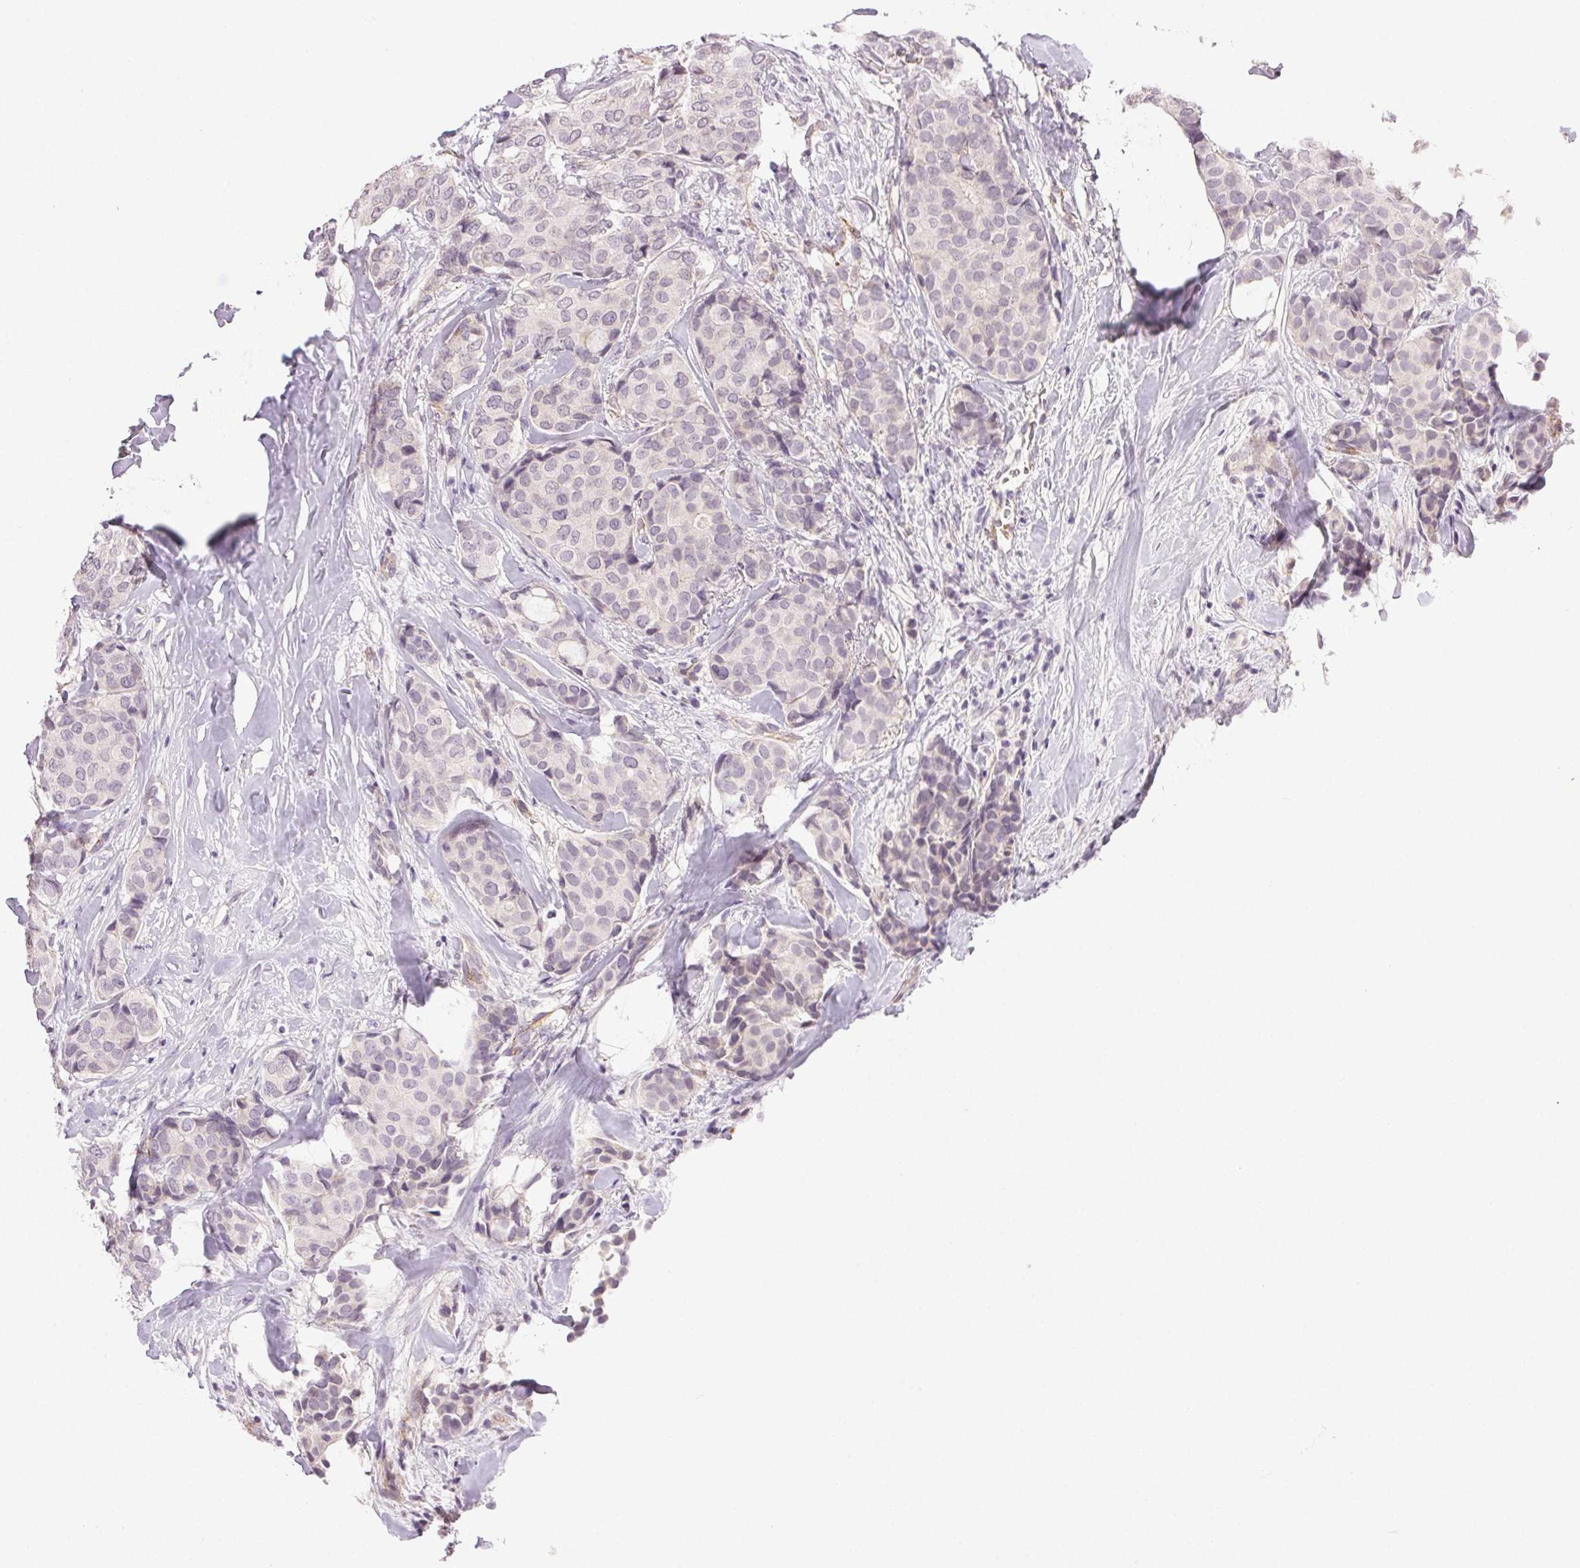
{"staining": {"intensity": "negative", "quantity": "none", "location": "none"}, "tissue": "breast cancer", "cell_type": "Tumor cells", "image_type": "cancer", "snomed": [{"axis": "morphology", "description": "Duct carcinoma"}, {"axis": "topography", "description": "Breast"}], "caption": "Invasive ductal carcinoma (breast) was stained to show a protein in brown. There is no significant staining in tumor cells. (DAB IHC, high magnification).", "gene": "PLCB1", "patient": {"sex": "female", "age": 75}}